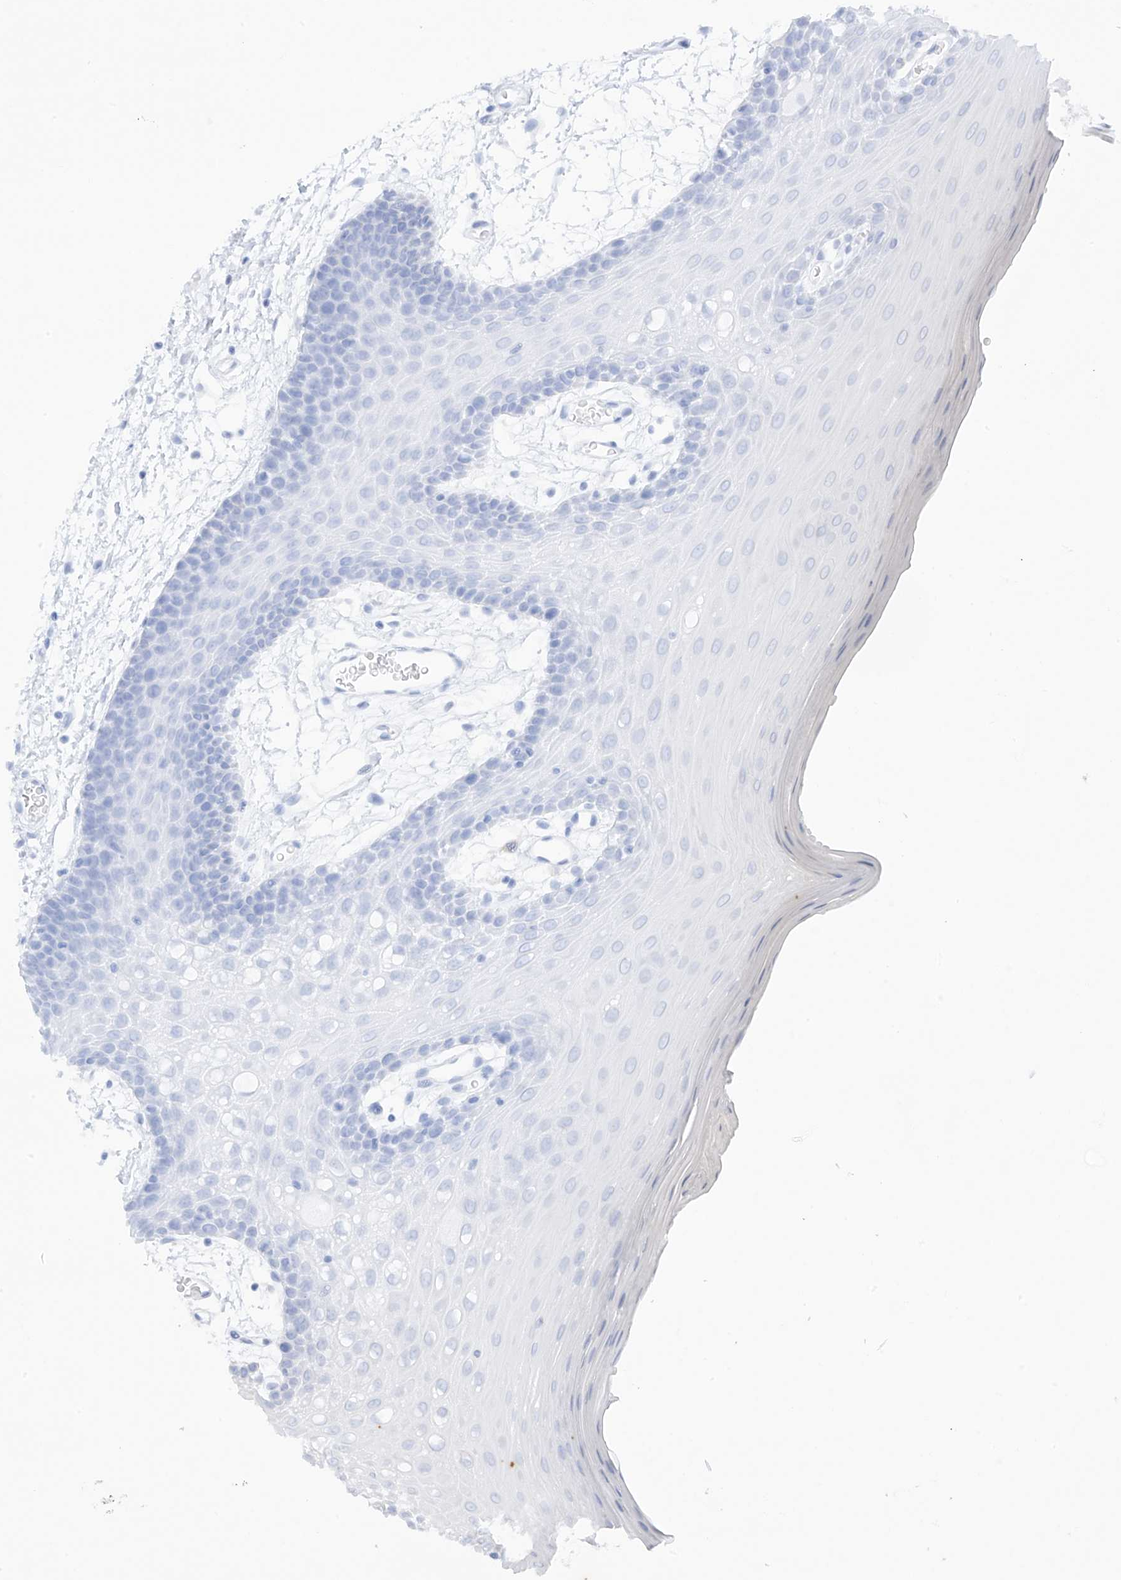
{"staining": {"intensity": "negative", "quantity": "none", "location": "none"}, "tissue": "oral mucosa", "cell_type": "Squamous epithelial cells", "image_type": "normal", "snomed": [{"axis": "morphology", "description": "Normal tissue, NOS"}, {"axis": "topography", "description": "Skeletal muscle"}, {"axis": "topography", "description": "Oral tissue"}, {"axis": "topography", "description": "Salivary gland"}, {"axis": "topography", "description": "Peripheral nerve tissue"}], "caption": "High magnification brightfield microscopy of normal oral mucosa stained with DAB (3,3'-diaminobenzidine) (brown) and counterstained with hematoxylin (blue): squamous epithelial cells show no significant staining. (Stains: DAB immunohistochemistry (IHC) with hematoxylin counter stain, Microscopy: brightfield microscopy at high magnification).", "gene": "TBXAS1", "patient": {"sex": "male", "age": 54}}